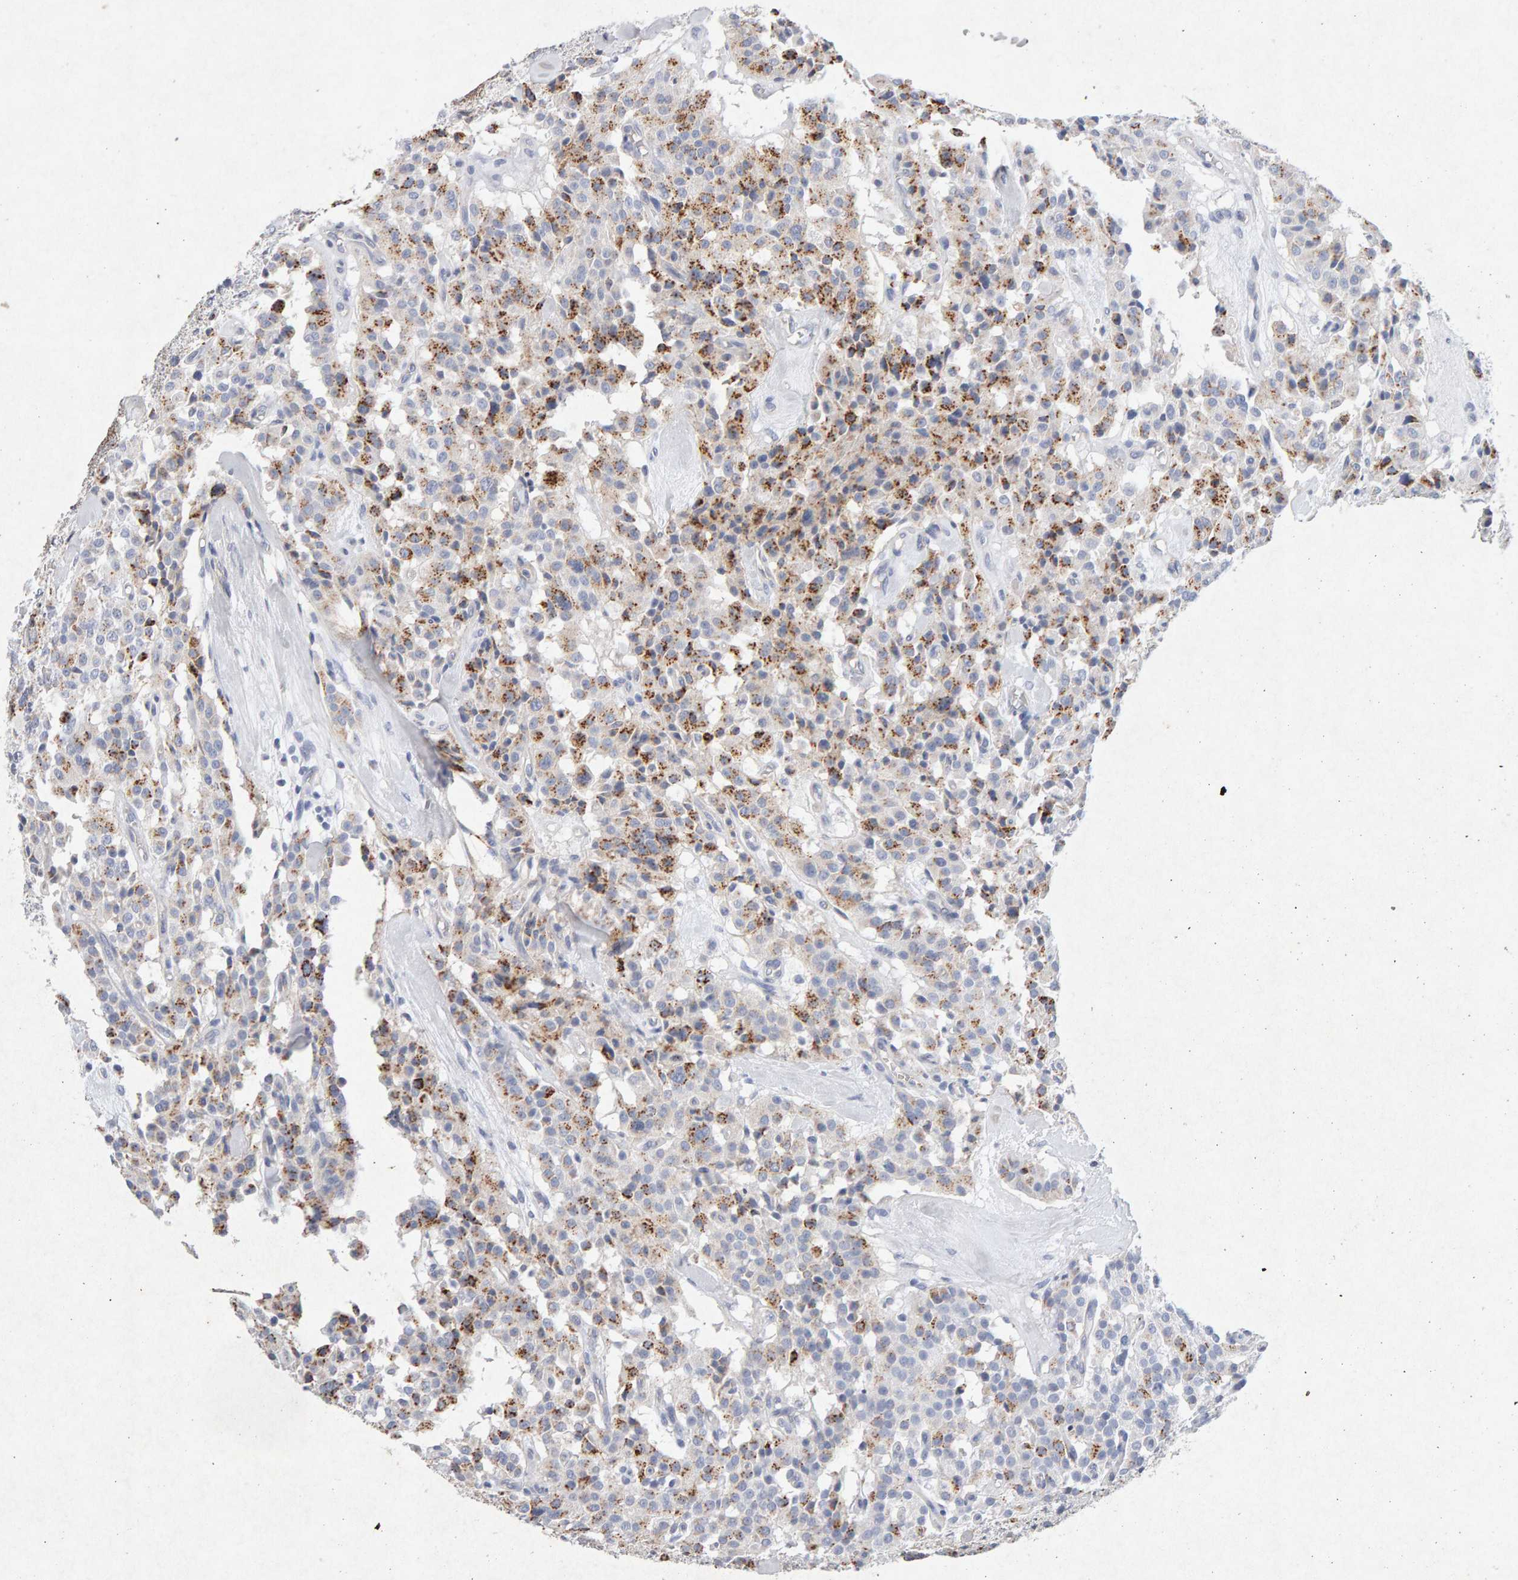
{"staining": {"intensity": "moderate", "quantity": "25%-75%", "location": "cytoplasmic/membranous"}, "tissue": "carcinoid", "cell_type": "Tumor cells", "image_type": "cancer", "snomed": [{"axis": "morphology", "description": "Carcinoid, malignant, NOS"}, {"axis": "topography", "description": "Lung"}], "caption": "Malignant carcinoid stained with immunohistochemistry exhibits moderate cytoplasmic/membranous positivity in about 25%-75% of tumor cells. (brown staining indicates protein expression, while blue staining denotes nuclei).", "gene": "PTPRM", "patient": {"sex": "male", "age": 30}}